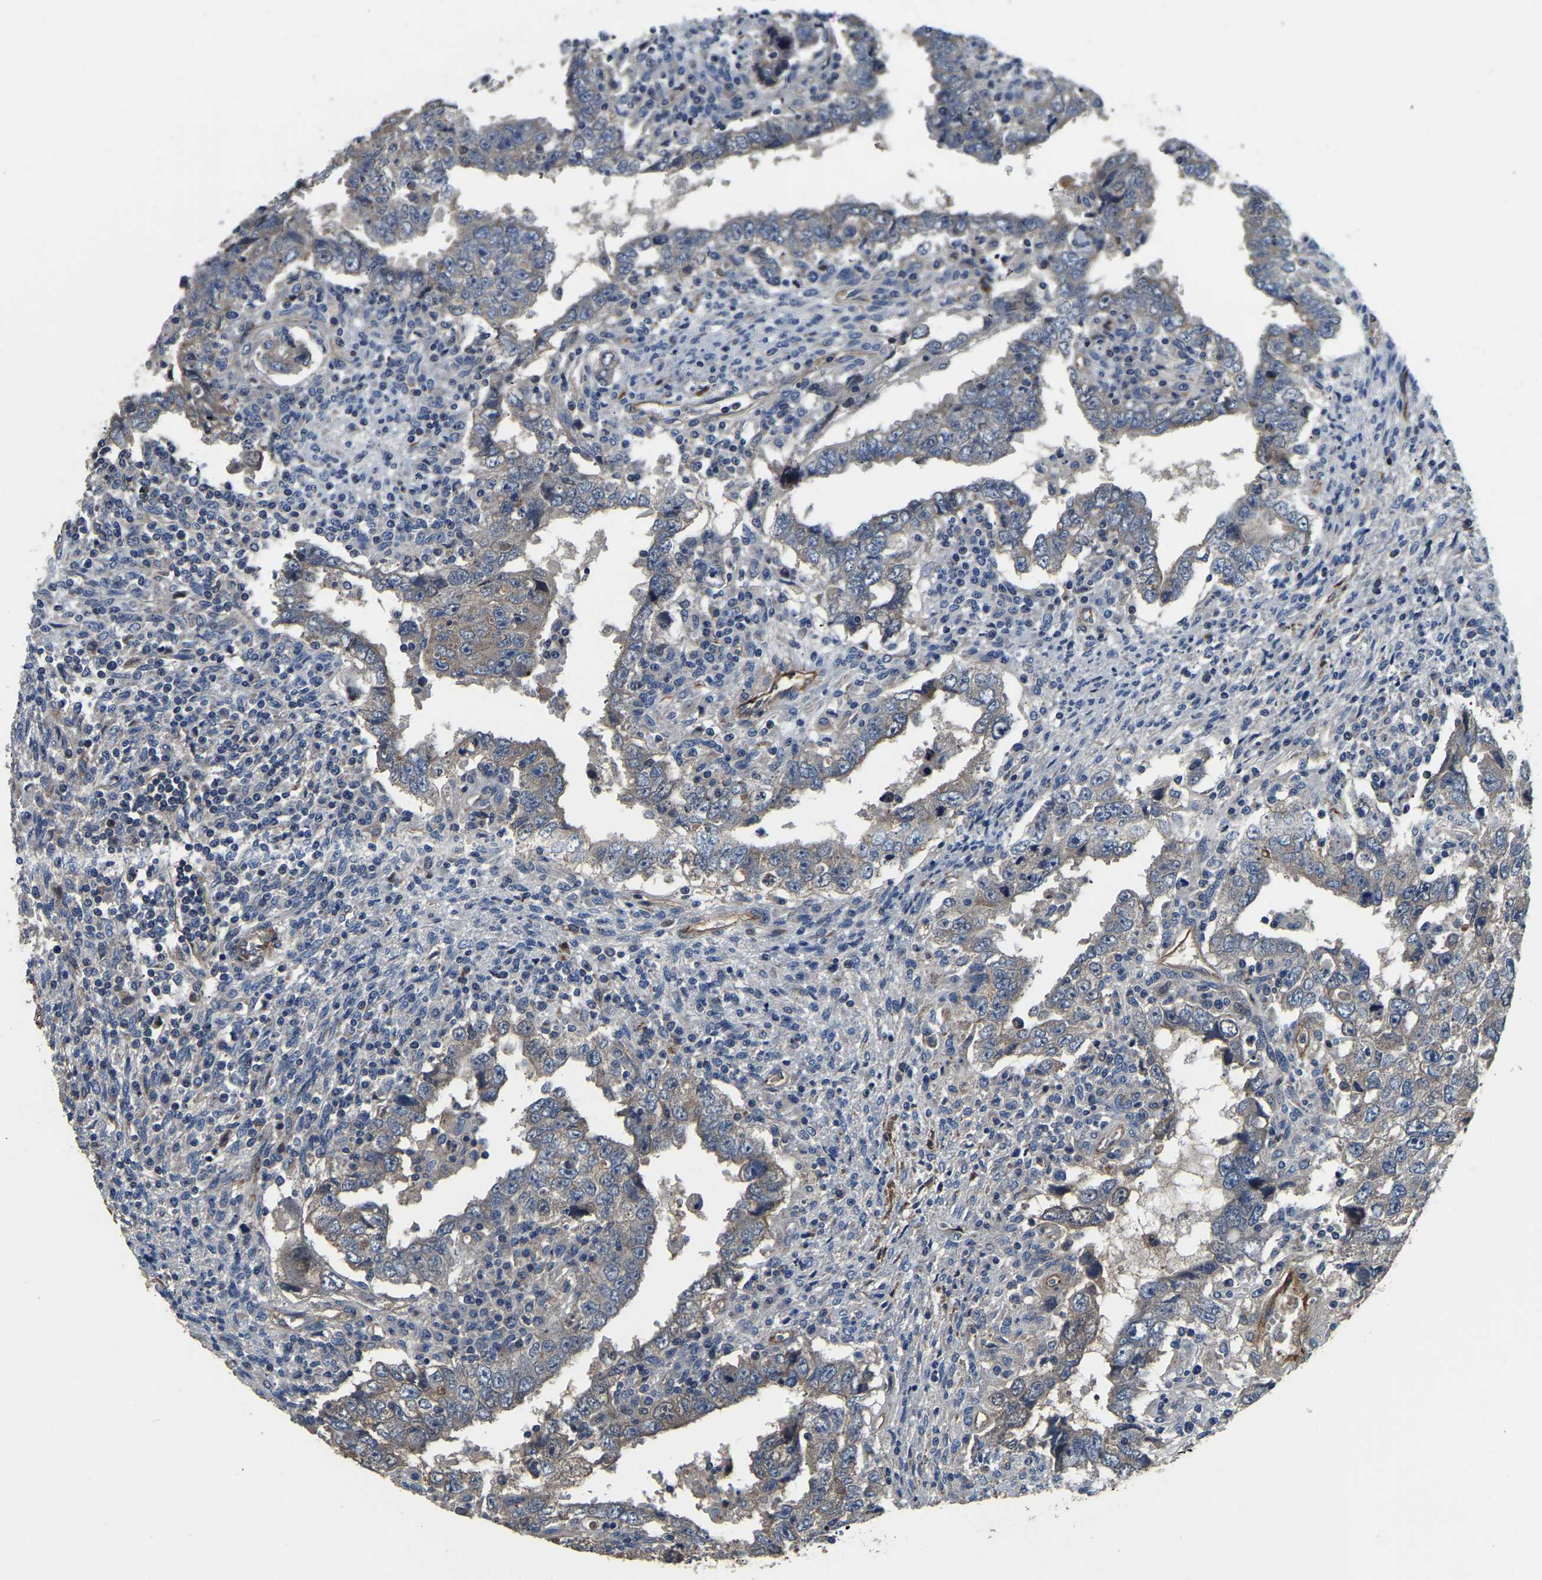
{"staining": {"intensity": "weak", "quantity": "25%-75%", "location": "cytoplasmic/membranous"}, "tissue": "testis cancer", "cell_type": "Tumor cells", "image_type": "cancer", "snomed": [{"axis": "morphology", "description": "Carcinoma, Embryonal, NOS"}, {"axis": "topography", "description": "Testis"}], "caption": "Immunohistochemical staining of human testis cancer demonstrates weak cytoplasmic/membranous protein staining in about 25%-75% of tumor cells. (IHC, brightfield microscopy, high magnification).", "gene": "RNF39", "patient": {"sex": "male", "age": 26}}